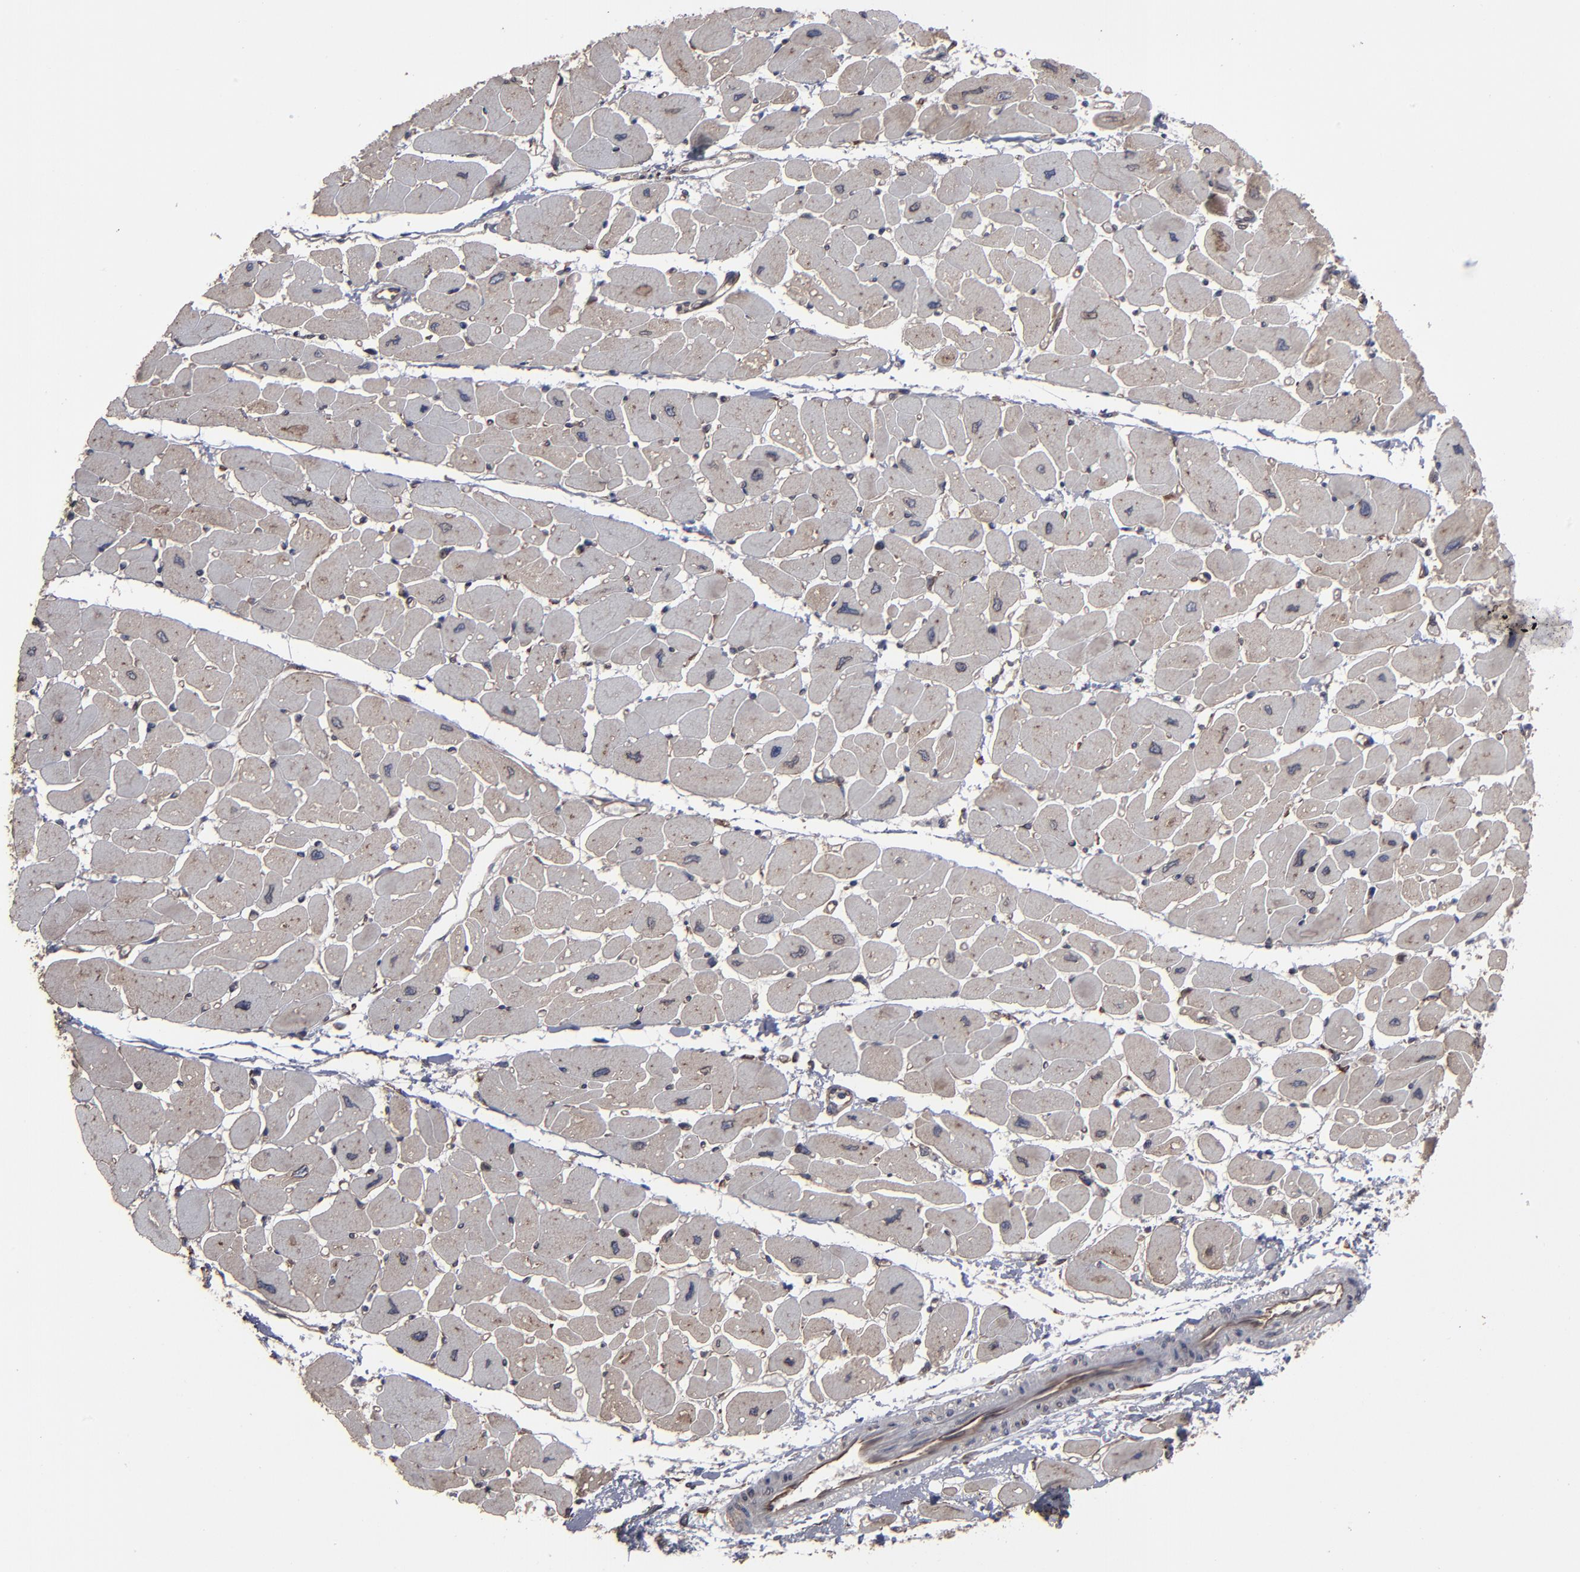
{"staining": {"intensity": "weak", "quantity": ">75%", "location": "cytoplasmic/membranous"}, "tissue": "heart muscle", "cell_type": "Cardiomyocytes", "image_type": "normal", "snomed": [{"axis": "morphology", "description": "Normal tissue, NOS"}, {"axis": "topography", "description": "Heart"}], "caption": "Cardiomyocytes show weak cytoplasmic/membranous staining in about >75% of cells in normal heart muscle. (brown staining indicates protein expression, while blue staining denotes nuclei).", "gene": "CNIH1", "patient": {"sex": "female", "age": 54}}